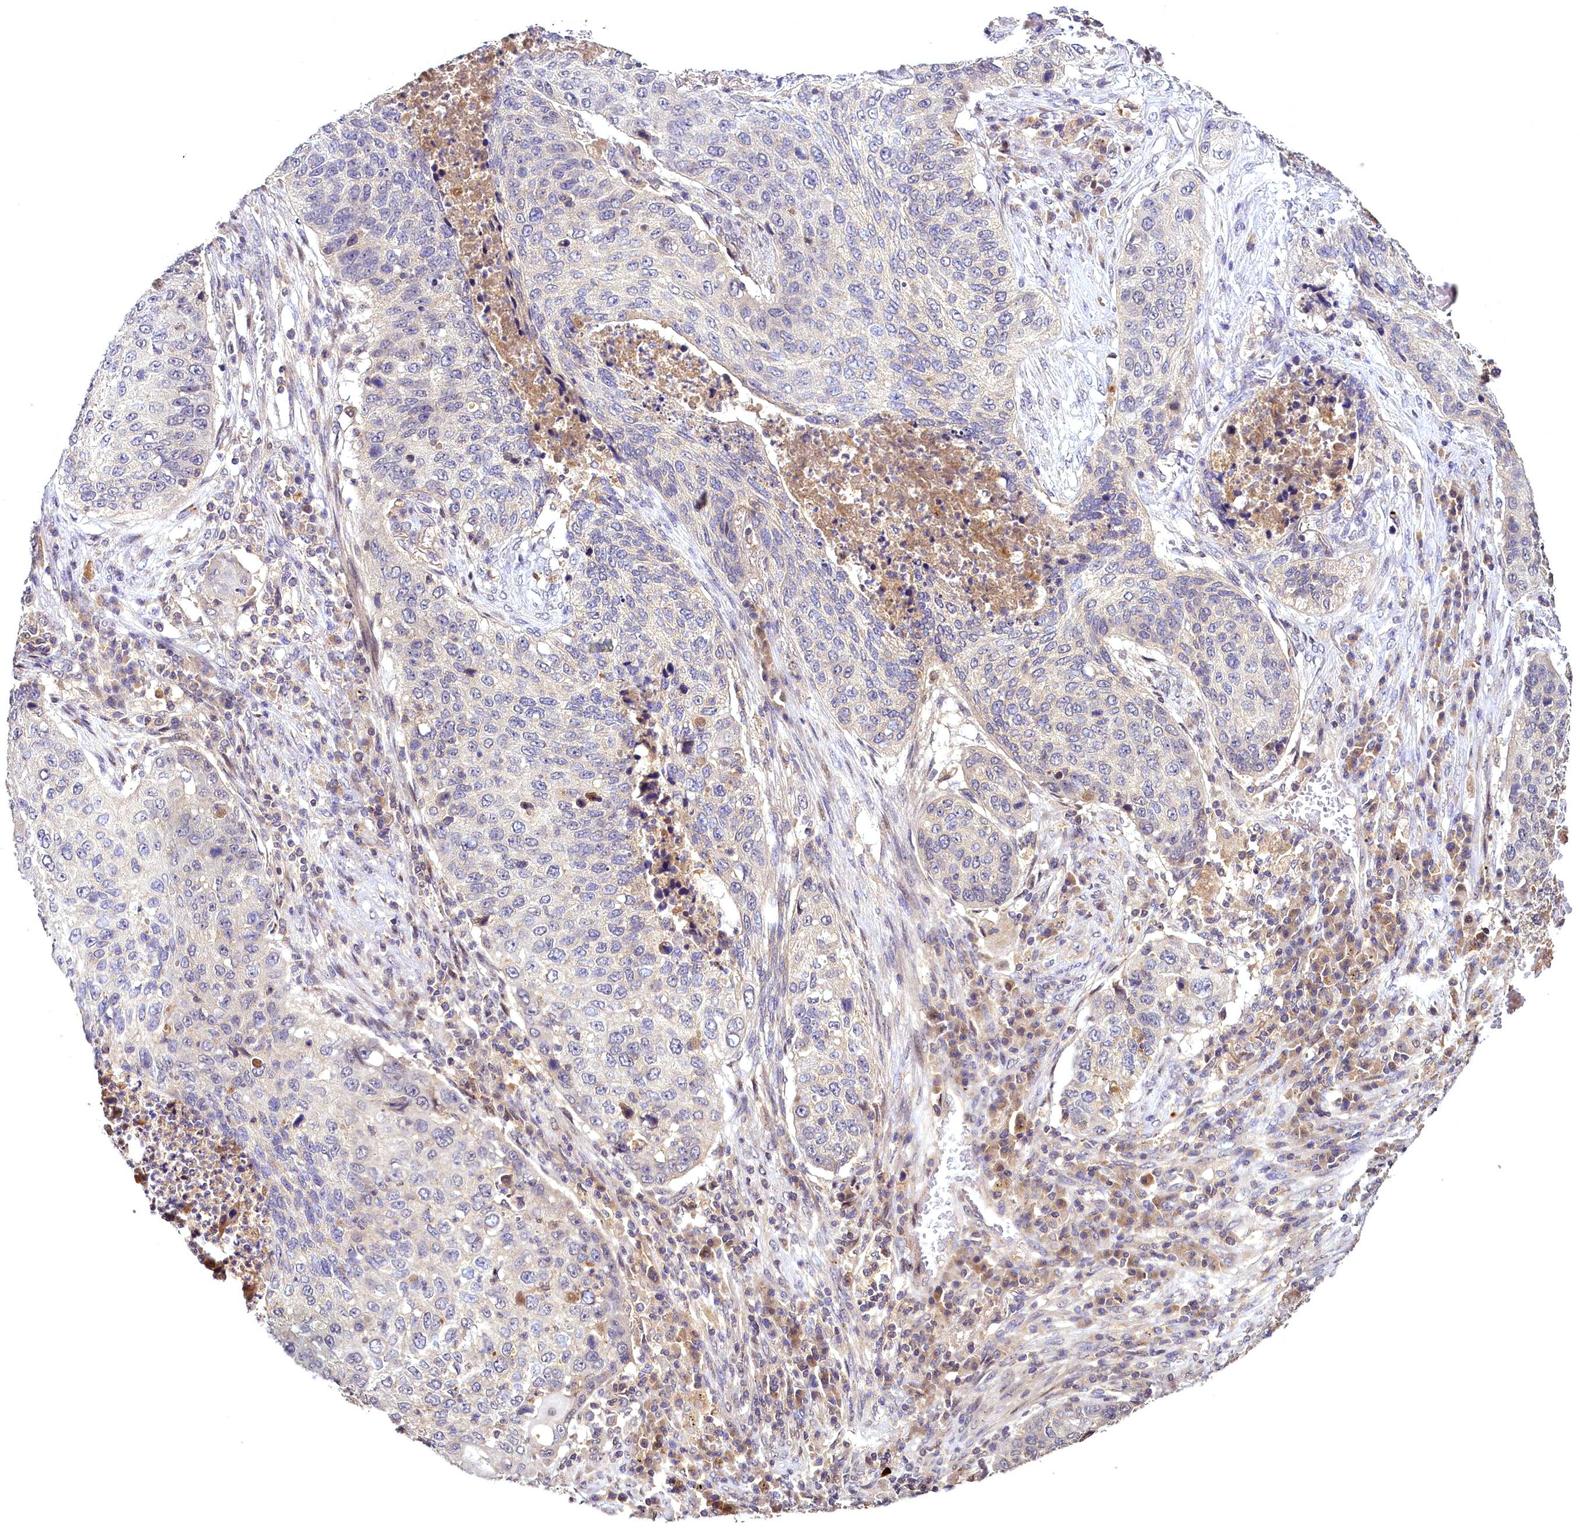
{"staining": {"intensity": "negative", "quantity": "none", "location": "none"}, "tissue": "lung cancer", "cell_type": "Tumor cells", "image_type": "cancer", "snomed": [{"axis": "morphology", "description": "Squamous cell carcinoma, NOS"}, {"axis": "topography", "description": "Lung"}], "caption": "High power microscopy photomicrograph of an IHC image of squamous cell carcinoma (lung), revealing no significant staining in tumor cells. The staining was performed using DAB (3,3'-diaminobenzidine) to visualize the protein expression in brown, while the nuclei were stained in blue with hematoxylin (Magnification: 20x).", "gene": "TMEM39A", "patient": {"sex": "female", "age": 63}}